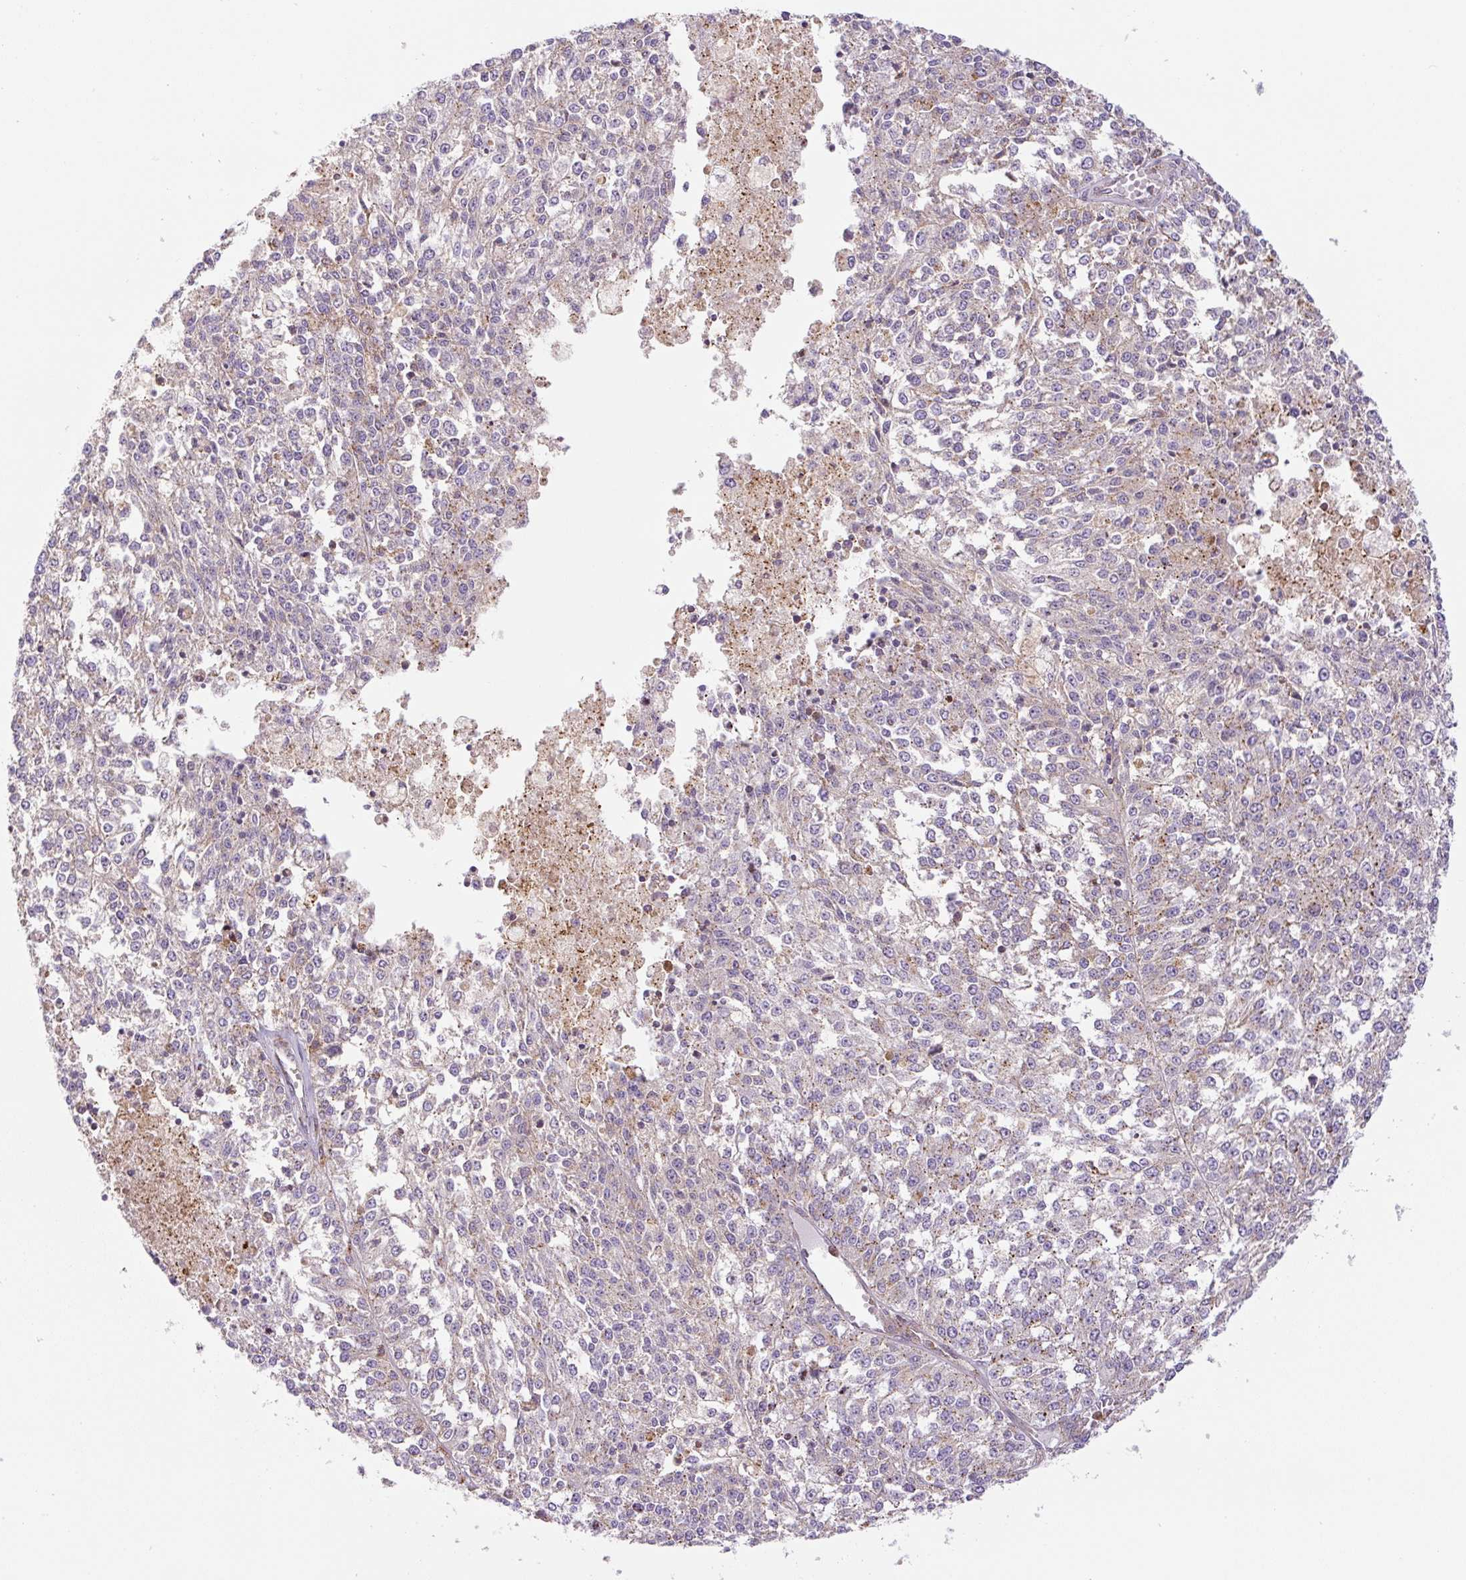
{"staining": {"intensity": "negative", "quantity": "none", "location": "none"}, "tissue": "melanoma", "cell_type": "Tumor cells", "image_type": "cancer", "snomed": [{"axis": "morphology", "description": "Malignant melanoma, NOS"}, {"axis": "topography", "description": "Skin"}], "caption": "A high-resolution photomicrograph shows immunohistochemistry (IHC) staining of melanoma, which displays no significant positivity in tumor cells. Nuclei are stained in blue.", "gene": "ZSWIM7", "patient": {"sex": "female", "age": 64}}